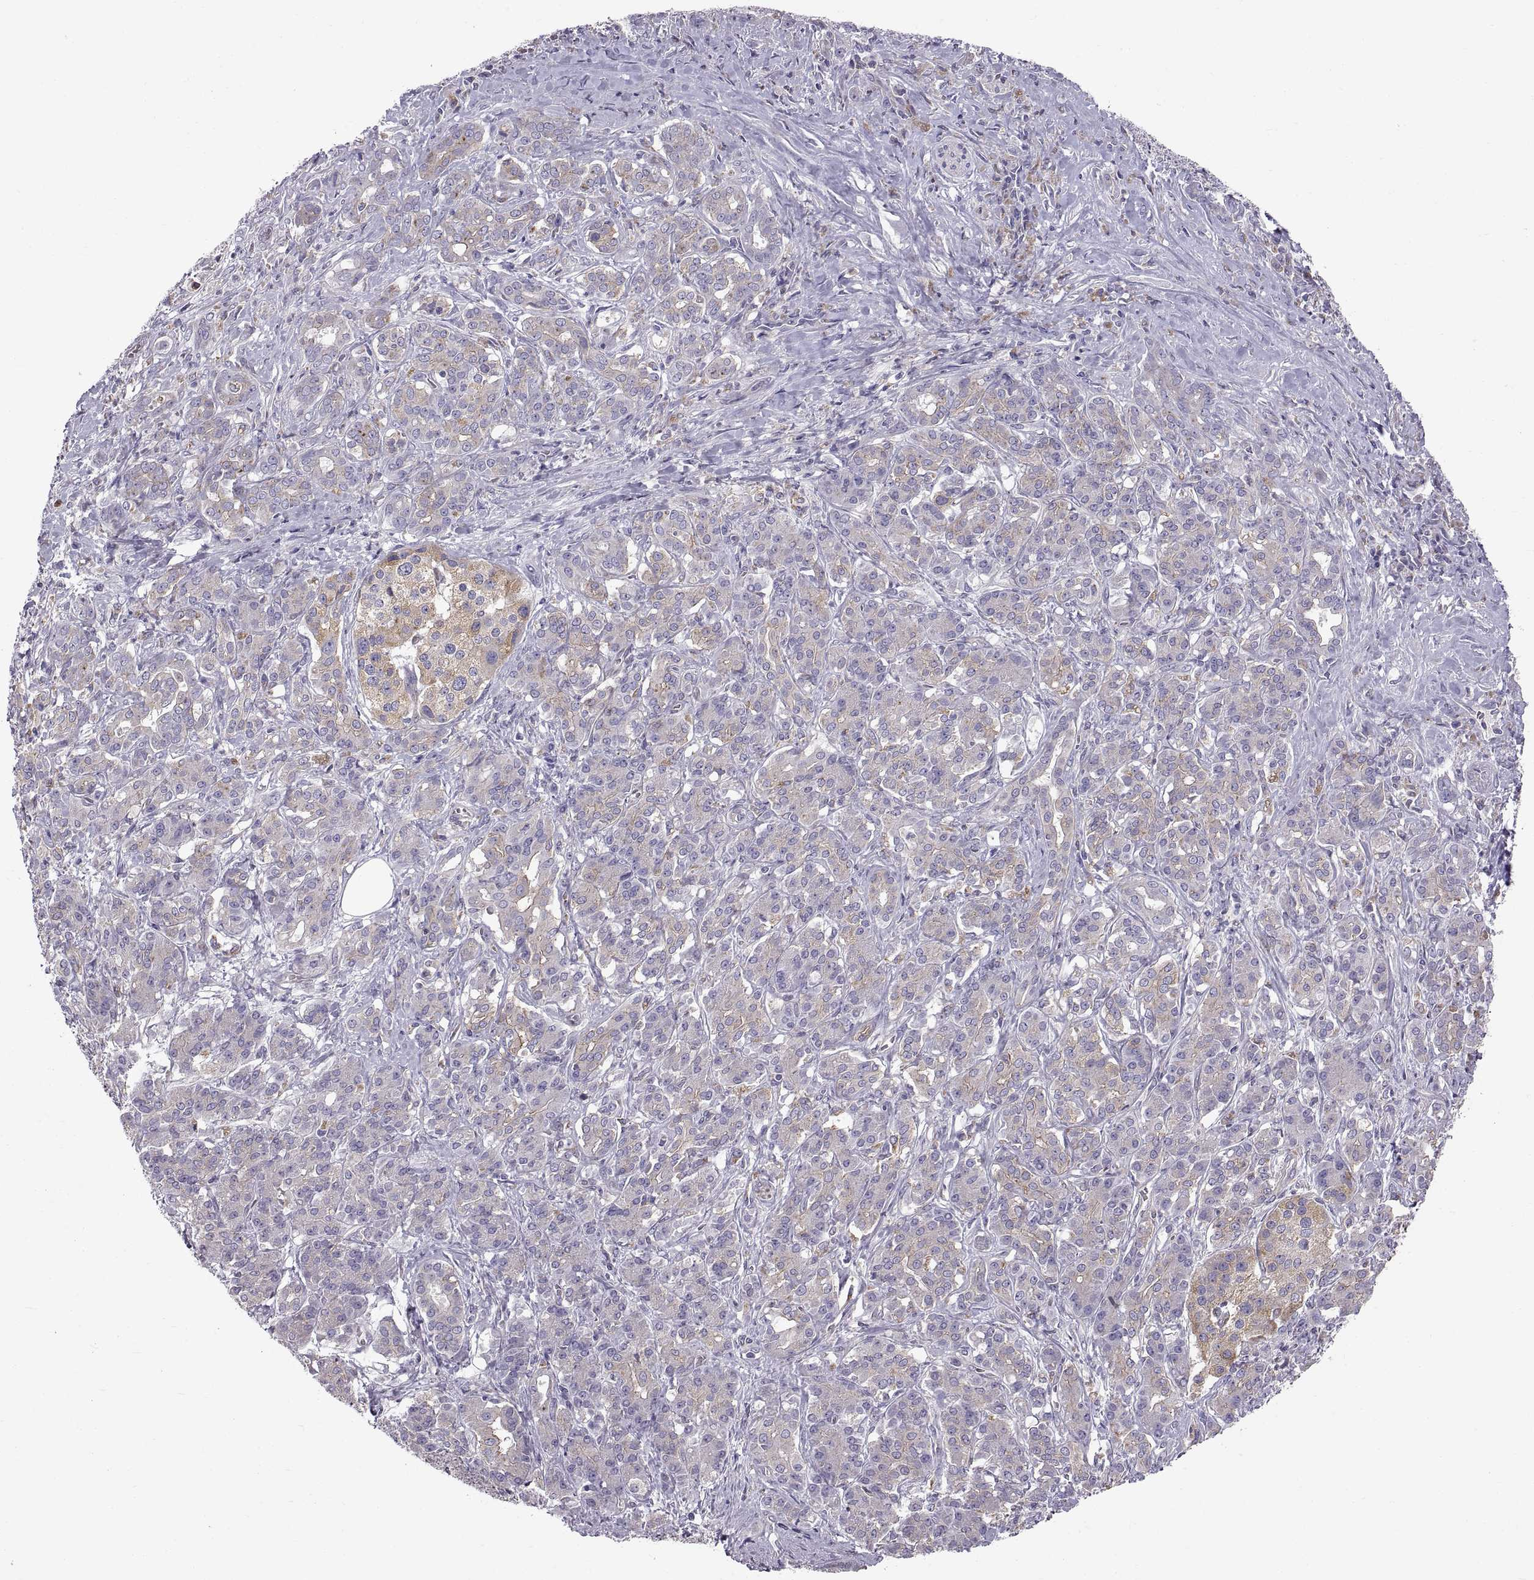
{"staining": {"intensity": "moderate", "quantity": "<25%", "location": "cytoplasmic/membranous"}, "tissue": "pancreatic cancer", "cell_type": "Tumor cells", "image_type": "cancer", "snomed": [{"axis": "morphology", "description": "Normal tissue, NOS"}, {"axis": "morphology", "description": "Inflammation, NOS"}, {"axis": "morphology", "description": "Adenocarcinoma, NOS"}, {"axis": "topography", "description": "Pancreas"}], "caption": "Protein analysis of adenocarcinoma (pancreatic) tissue displays moderate cytoplasmic/membranous staining in approximately <25% of tumor cells.", "gene": "ARSL", "patient": {"sex": "male", "age": 57}}